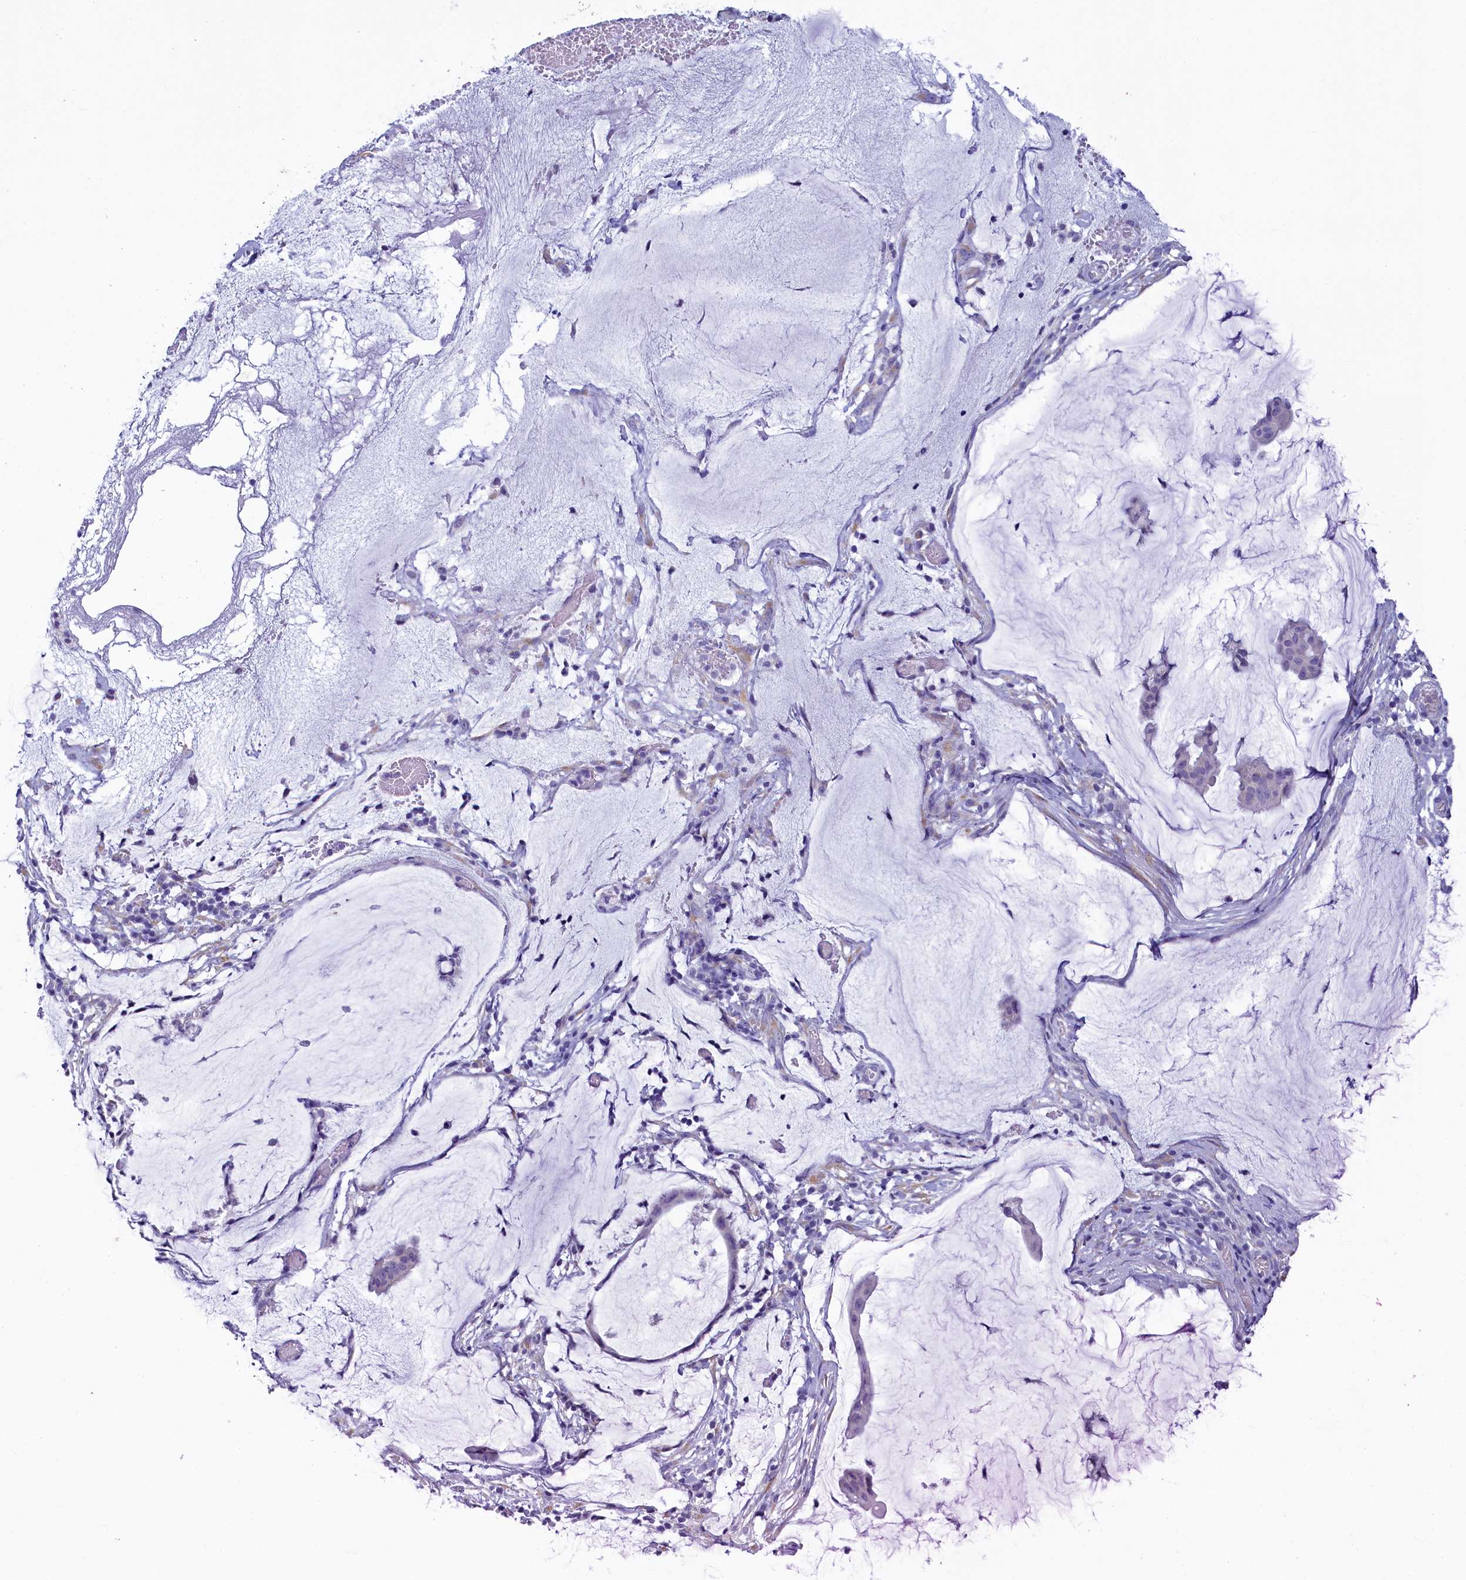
{"staining": {"intensity": "negative", "quantity": "none", "location": "none"}, "tissue": "ovarian cancer", "cell_type": "Tumor cells", "image_type": "cancer", "snomed": [{"axis": "morphology", "description": "Cystadenocarcinoma, mucinous, NOS"}, {"axis": "topography", "description": "Ovary"}], "caption": "IHC photomicrograph of human ovarian mucinous cystadenocarcinoma stained for a protein (brown), which demonstrates no expression in tumor cells.", "gene": "SKA3", "patient": {"sex": "female", "age": 73}}